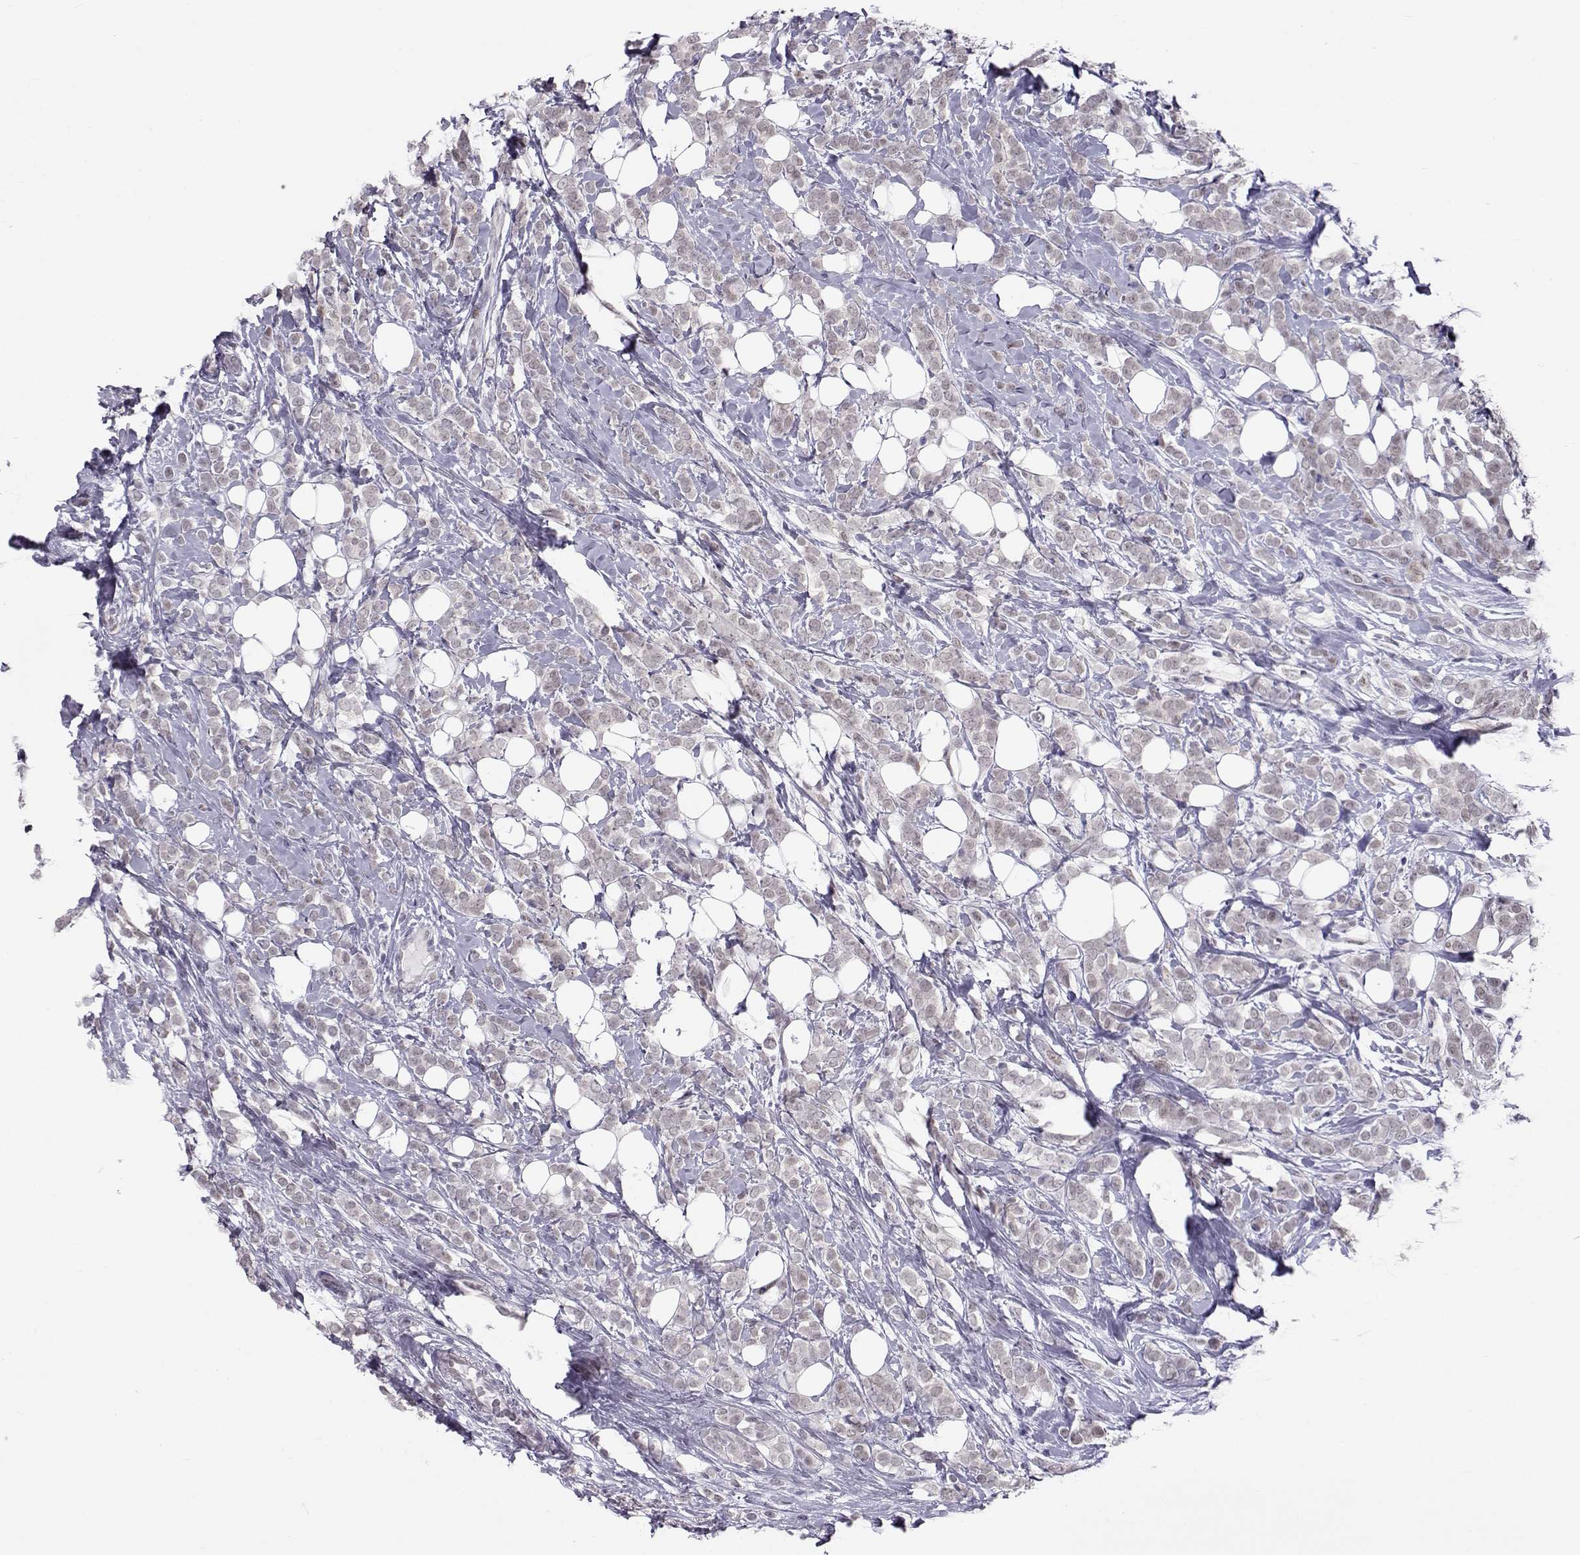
{"staining": {"intensity": "negative", "quantity": "none", "location": "none"}, "tissue": "breast cancer", "cell_type": "Tumor cells", "image_type": "cancer", "snomed": [{"axis": "morphology", "description": "Lobular carcinoma"}, {"axis": "topography", "description": "Breast"}], "caption": "Immunohistochemical staining of breast lobular carcinoma reveals no significant positivity in tumor cells.", "gene": "SIX6", "patient": {"sex": "female", "age": 49}}